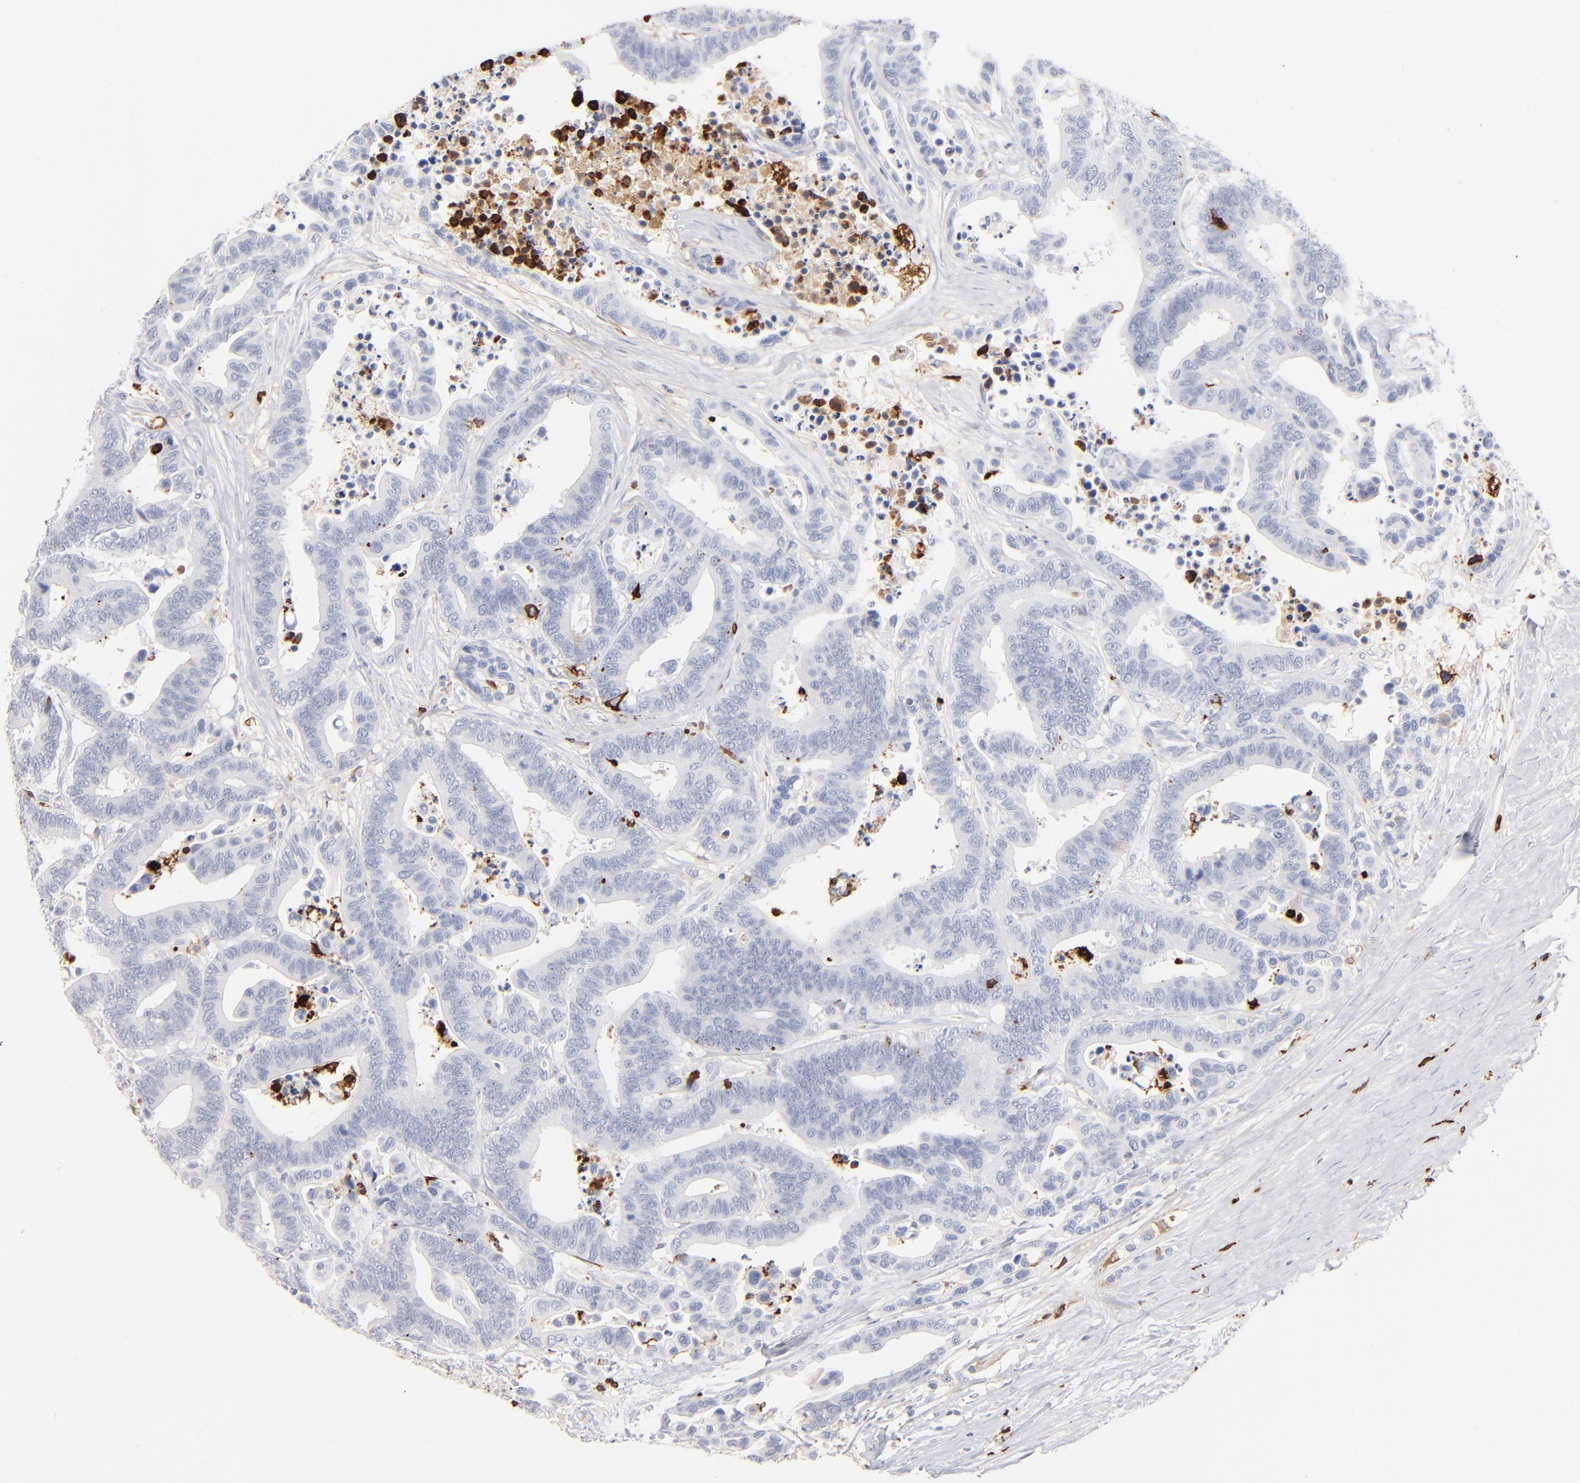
{"staining": {"intensity": "negative", "quantity": "none", "location": "none"}, "tissue": "colorectal cancer", "cell_type": "Tumor cells", "image_type": "cancer", "snomed": [{"axis": "morphology", "description": "Adenocarcinoma, NOS"}, {"axis": "topography", "description": "Colon"}], "caption": "This is a image of IHC staining of adenocarcinoma (colorectal), which shows no expression in tumor cells.", "gene": "APOH", "patient": {"sex": "male", "age": 82}}